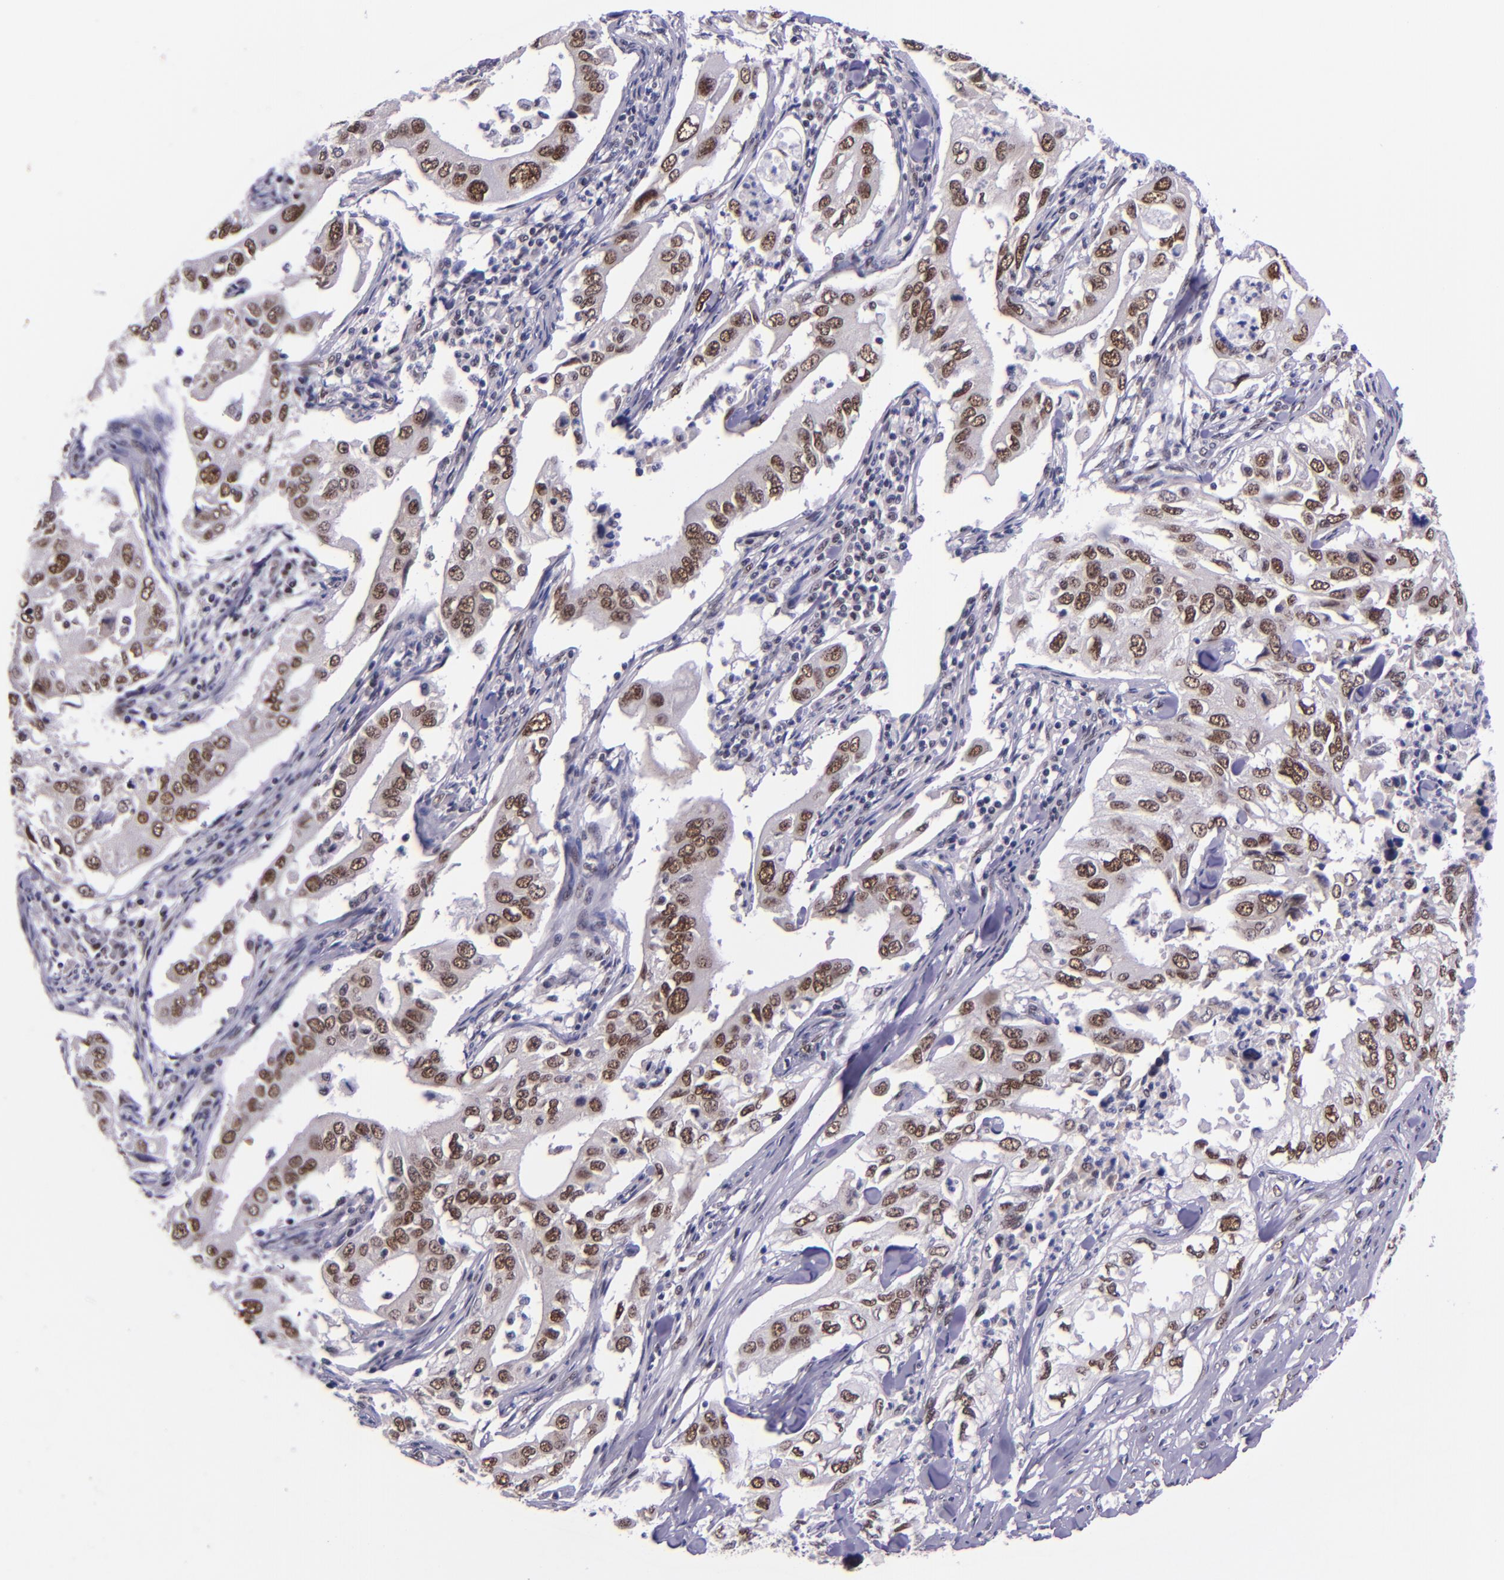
{"staining": {"intensity": "moderate", "quantity": ">75%", "location": "nuclear"}, "tissue": "lung cancer", "cell_type": "Tumor cells", "image_type": "cancer", "snomed": [{"axis": "morphology", "description": "Adenocarcinoma, NOS"}, {"axis": "topography", "description": "Lung"}], "caption": "Lung cancer tissue displays moderate nuclear expression in approximately >75% of tumor cells, visualized by immunohistochemistry.", "gene": "GPKOW", "patient": {"sex": "male", "age": 48}}